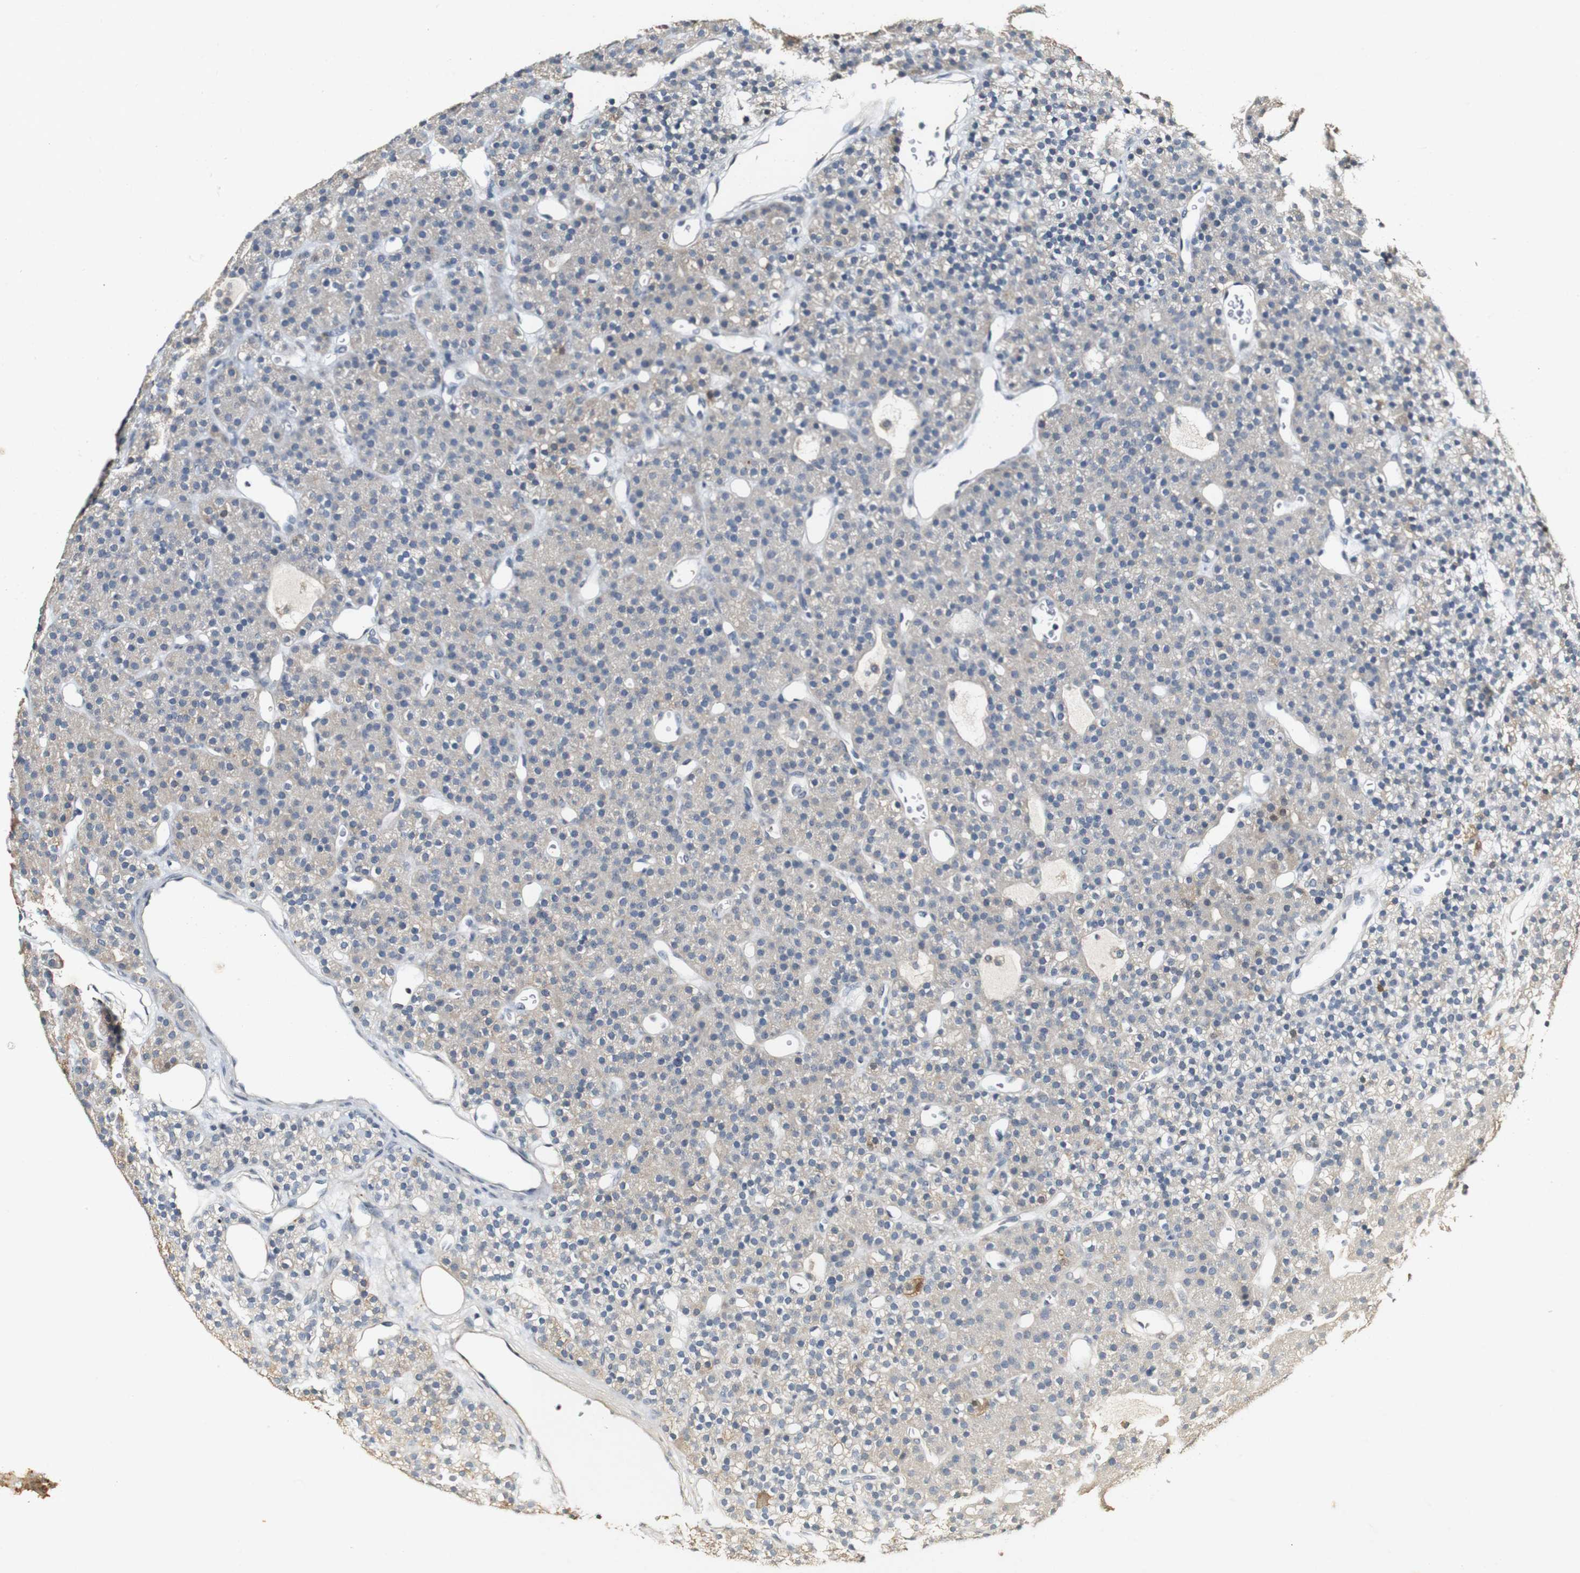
{"staining": {"intensity": "weak", "quantity": "25%-75%", "location": "cytoplasmic/membranous"}, "tissue": "parathyroid gland", "cell_type": "Glandular cells", "image_type": "normal", "snomed": [{"axis": "morphology", "description": "Normal tissue, NOS"}, {"axis": "morphology", "description": "Hyperplasia, NOS"}, {"axis": "topography", "description": "Parathyroid gland"}], "caption": "An image of human parathyroid gland stained for a protein demonstrates weak cytoplasmic/membranous brown staining in glandular cells. (DAB (3,3'-diaminobenzidine) = brown stain, brightfield microscopy at high magnification).", "gene": "SYT7", "patient": {"sex": "male", "age": 44}}